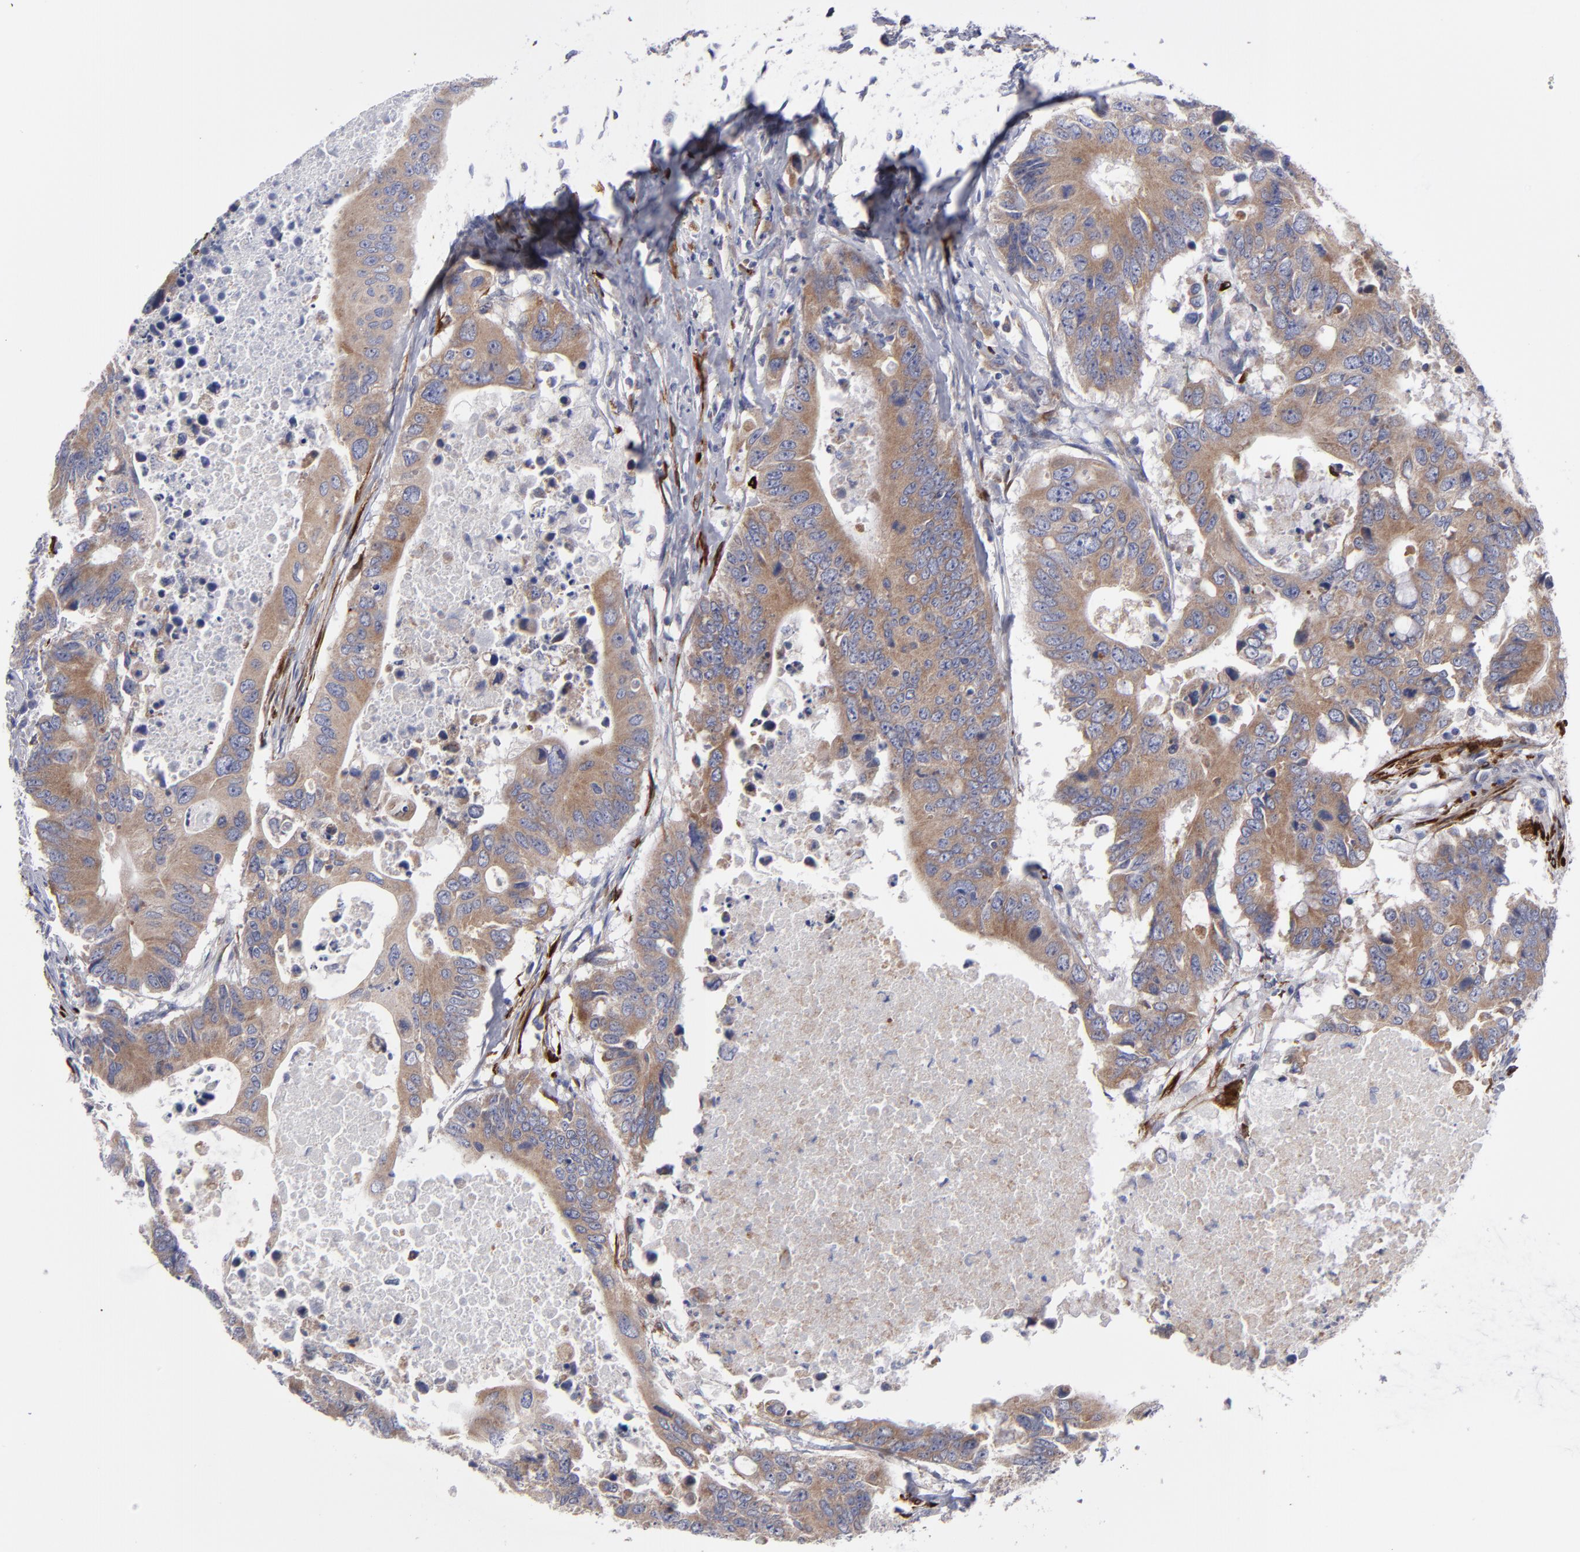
{"staining": {"intensity": "moderate", "quantity": ">75%", "location": "cytoplasmic/membranous"}, "tissue": "colorectal cancer", "cell_type": "Tumor cells", "image_type": "cancer", "snomed": [{"axis": "morphology", "description": "Adenocarcinoma, NOS"}, {"axis": "topography", "description": "Colon"}], "caption": "A histopathology image showing moderate cytoplasmic/membranous positivity in about >75% of tumor cells in colorectal cancer, as visualized by brown immunohistochemical staining.", "gene": "SLMAP", "patient": {"sex": "male", "age": 71}}